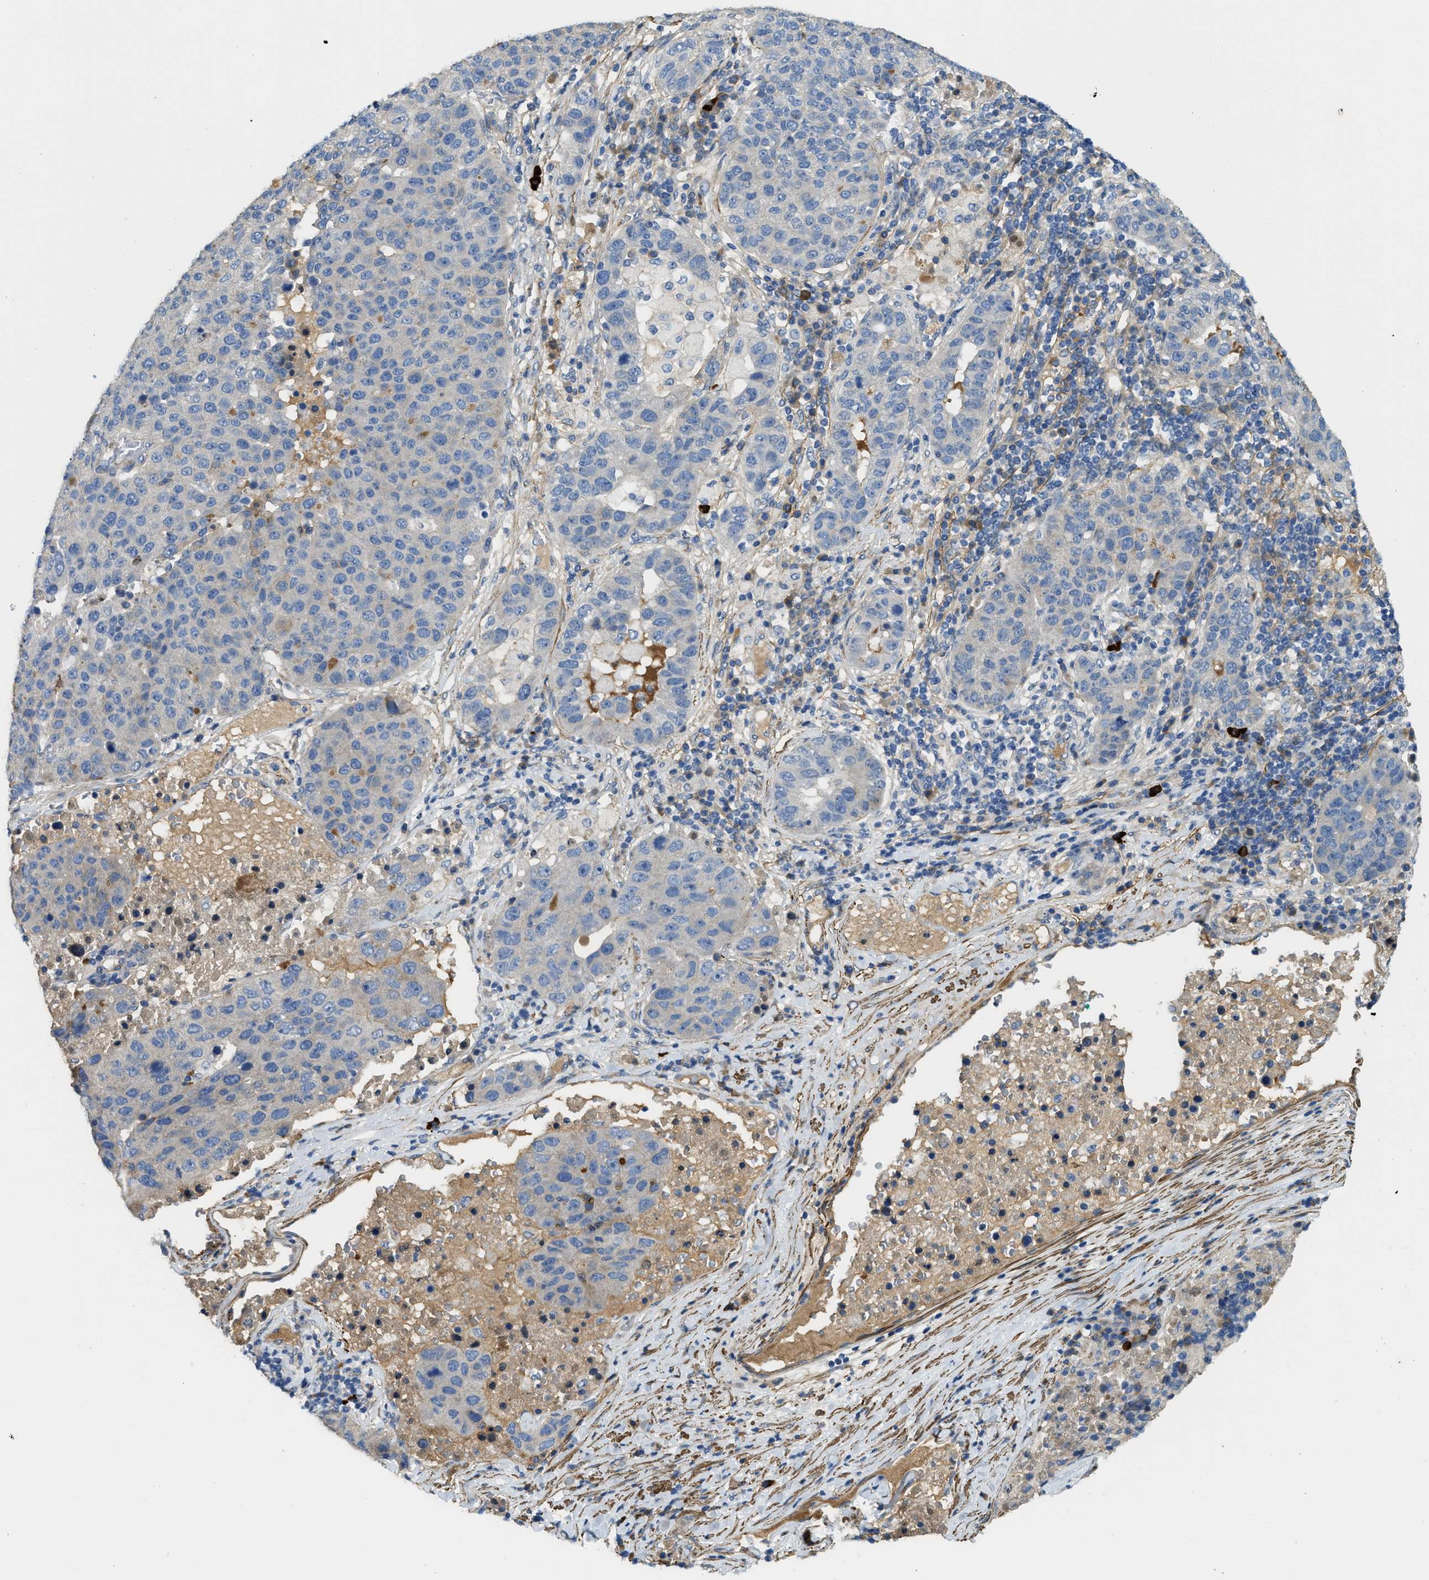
{"staining": {"intensity": "negative", "quantity": "none", "location": "none"}, "tissue": "pancreatic cancer", "cell_type": "Tumor cells", "image_type": "cancer", "snomed": [{"axis": "morphology", "description": "Adenocarcinoma, NOS"}, {"axis": "topography", "description": "Pancreas"}], "caption": "Pancreatic cancer (adenocarcinoma) stained for a protein using IHC demonstrates no positivity tumor cells.", "gene": "BMPR1A", "patient": {"sex": "female", "age": 61}}